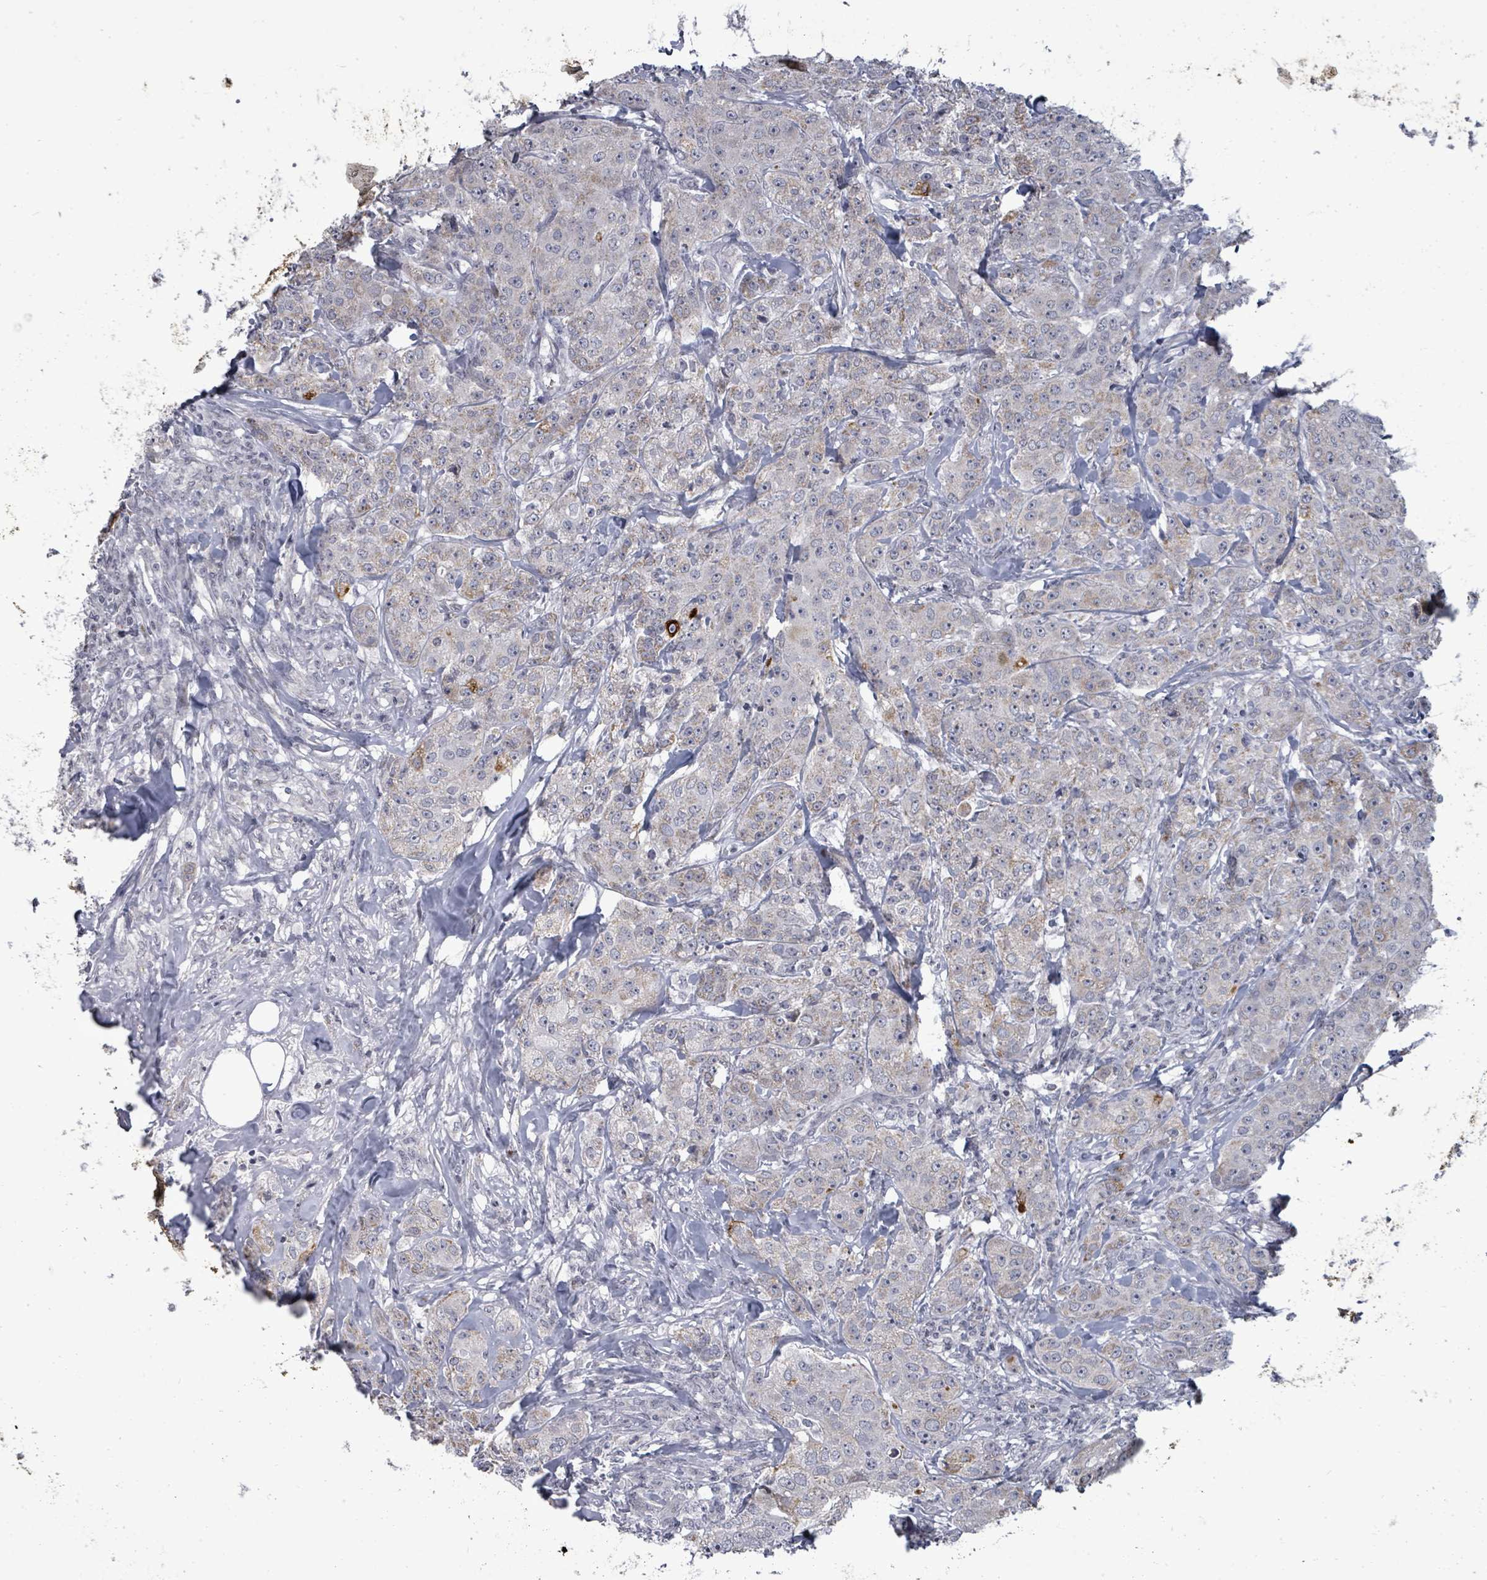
{"staining": {"intensity": "negative", "quantity": "none", "location": "none"}, "tissue": "breast cancer", "cell_type": "Tumor cells", "image_type": "cancer", "snomed": [{"axis": "morphology", "description": "Duct carcinoma"}, {"axis": "topography", "description": "Breast"}], "caption": "Immunohistochemistry (IHC) micrograph of breast cancer stained for a protein (brown), which displays no expression in tumor cells. The staining is performed using DAB brown chromogen with nuclei counter-stained in using hematoxylin.", "gene": "PTPN20", "patient": {"sex": "female", "age": 43}}